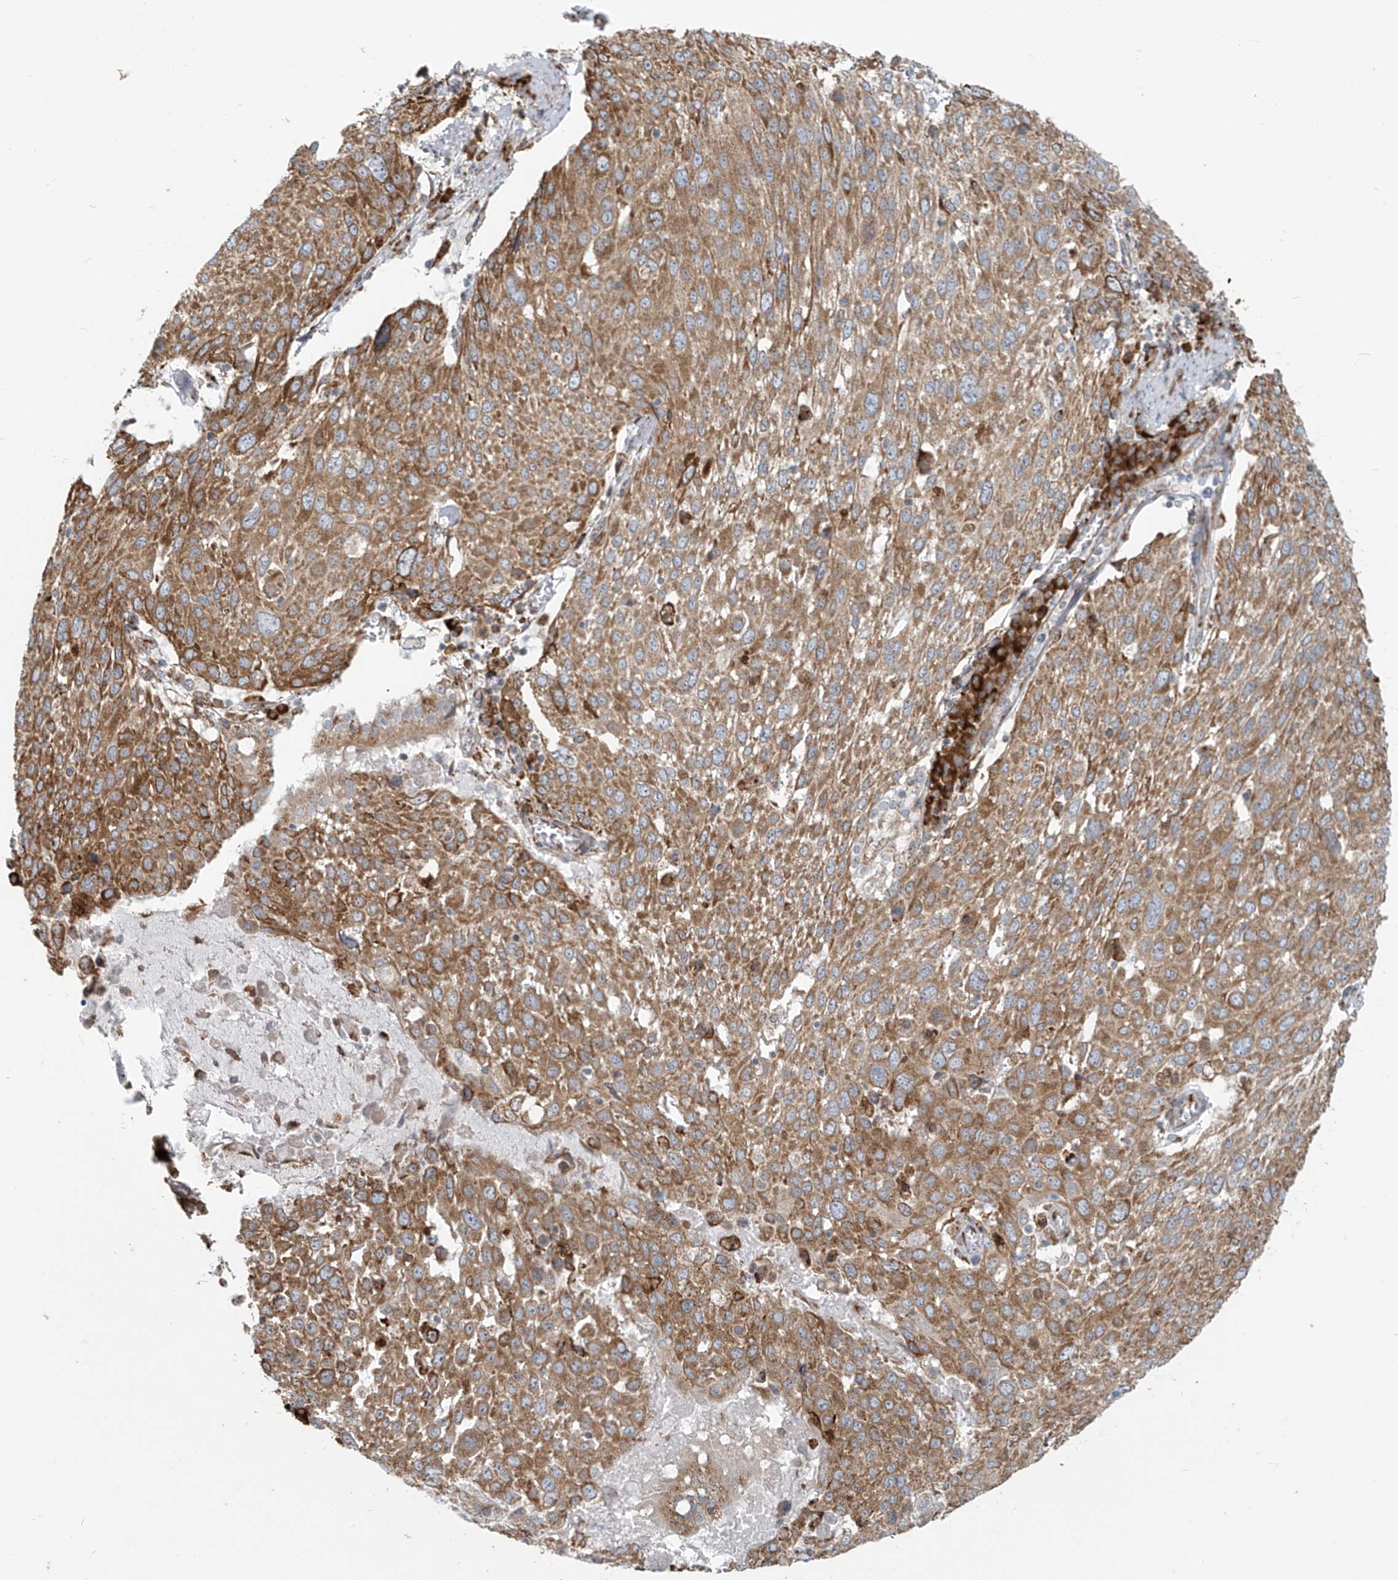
{"staining": {"intensity": "moderate", "quantity": ">75%", "location": "cytoplasmic/membranous"}, "tissue": "lung cancer", "cell_type": "Tumor cells", "image_type": "cancer", "snomed": [{"axis": "morphology", "description": "Squamous cell carcinoma, NOS"}, {"axis": "topography", "description": "Lung"}], "caption": "A medium amount of moderate cytoplasmic/membranous expression is present in about >75% of tumor cells in lung cancer (squamous cell carcinoma) tissue.", "gene": "KATNIP", "patient": {"sex": "male", "age": 65}}